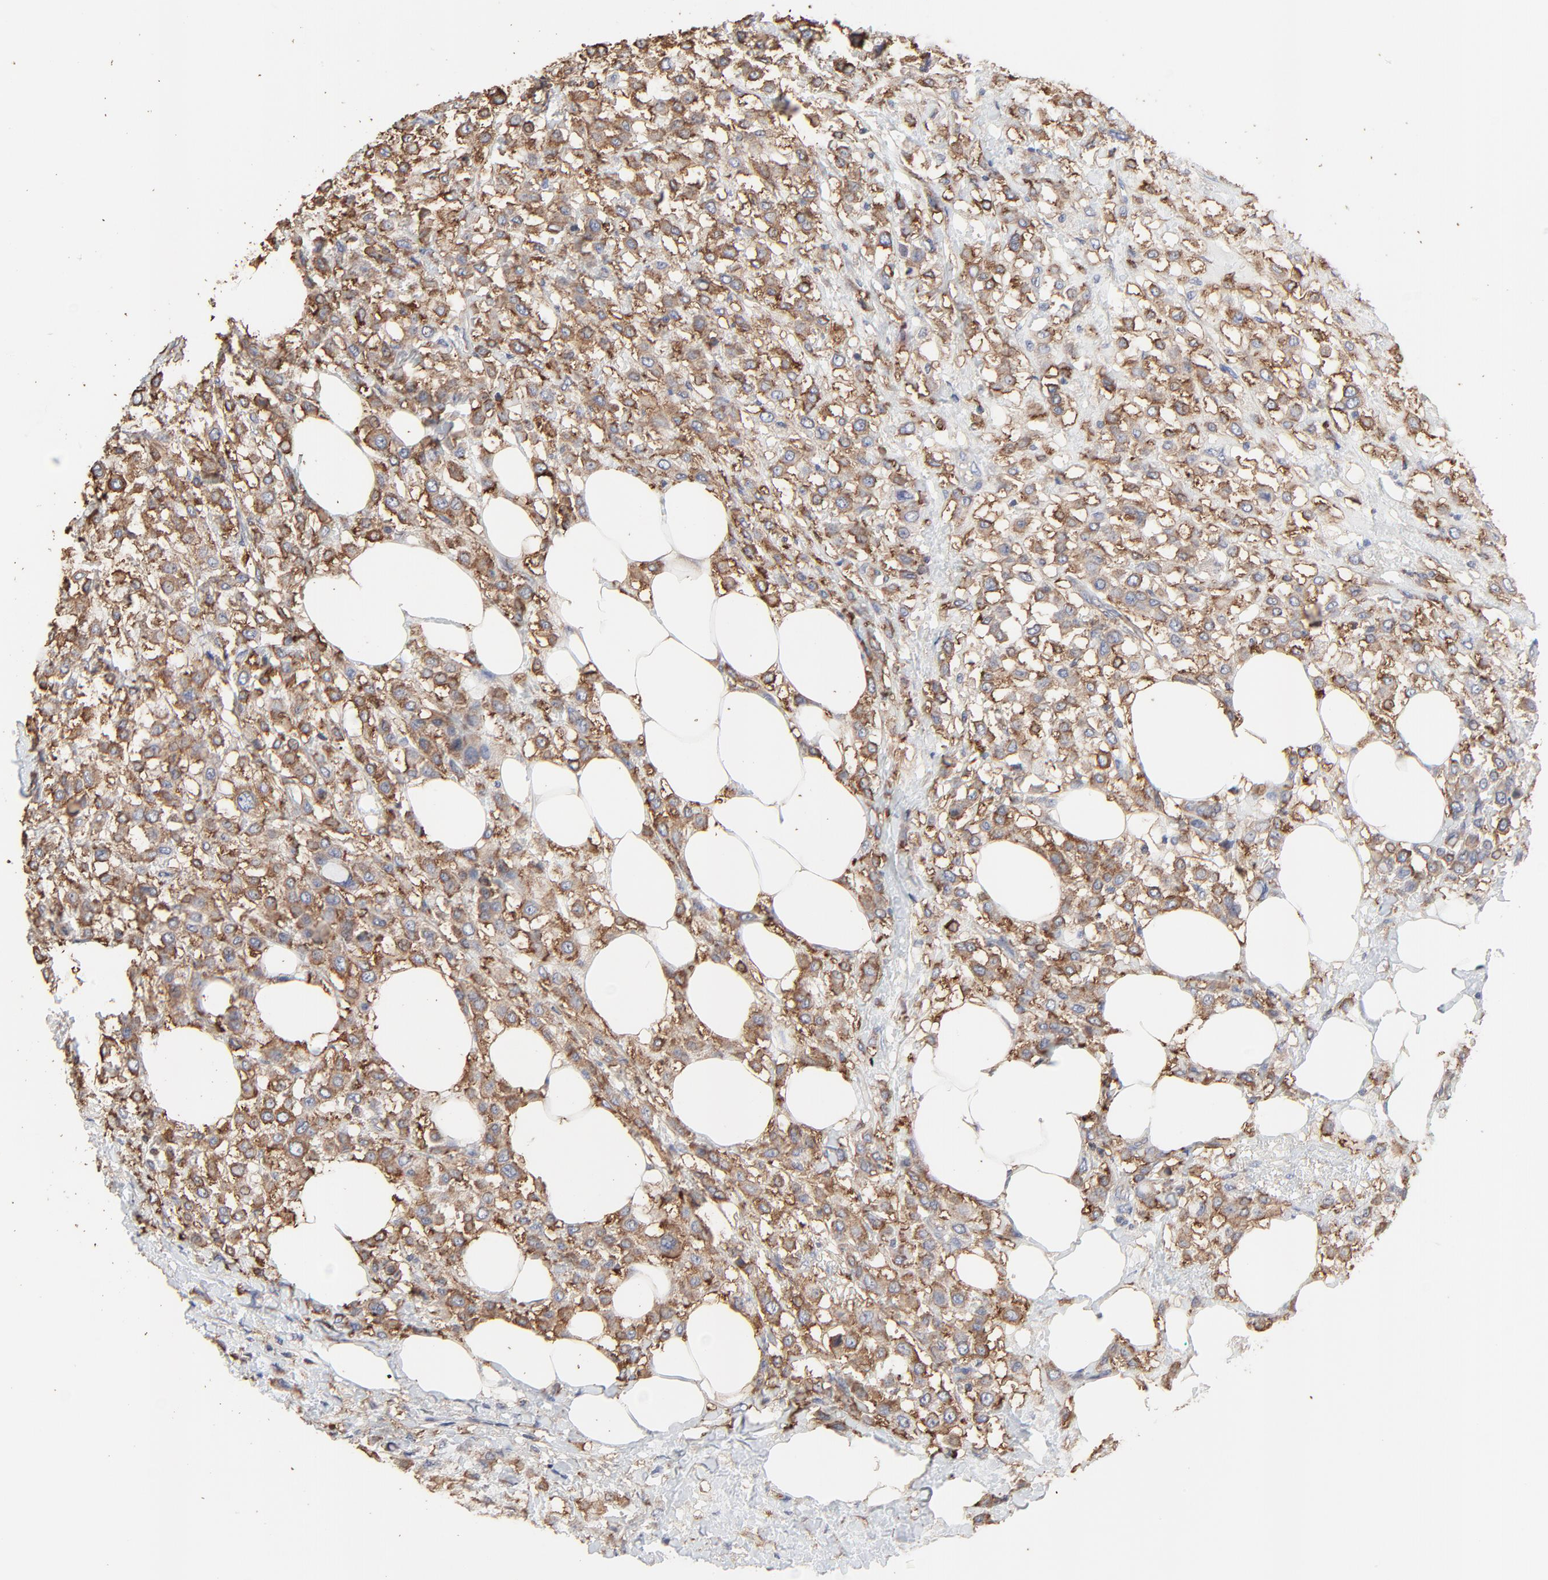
{"staining": {"intensity": "moderate", "quantity": "25%-75%", "location": "cytoplasmic/membranous"}, "tissue": "breast cancer", "cell_type": "Tumor cells", "image_type": "cancer", "snomed": [{"axis": "morphology", "description": "Lobular carcinoma"}, {"axis": "topography", "description": "Breast"}], "caption": "A photomicrograph of human breast lobular carcinoma stained for a protein displays moderate cytoplasmic/membranous brown staining in tumor cells.", "gene": "NXF3", "patient": {"sex": "female", "age": 85}}